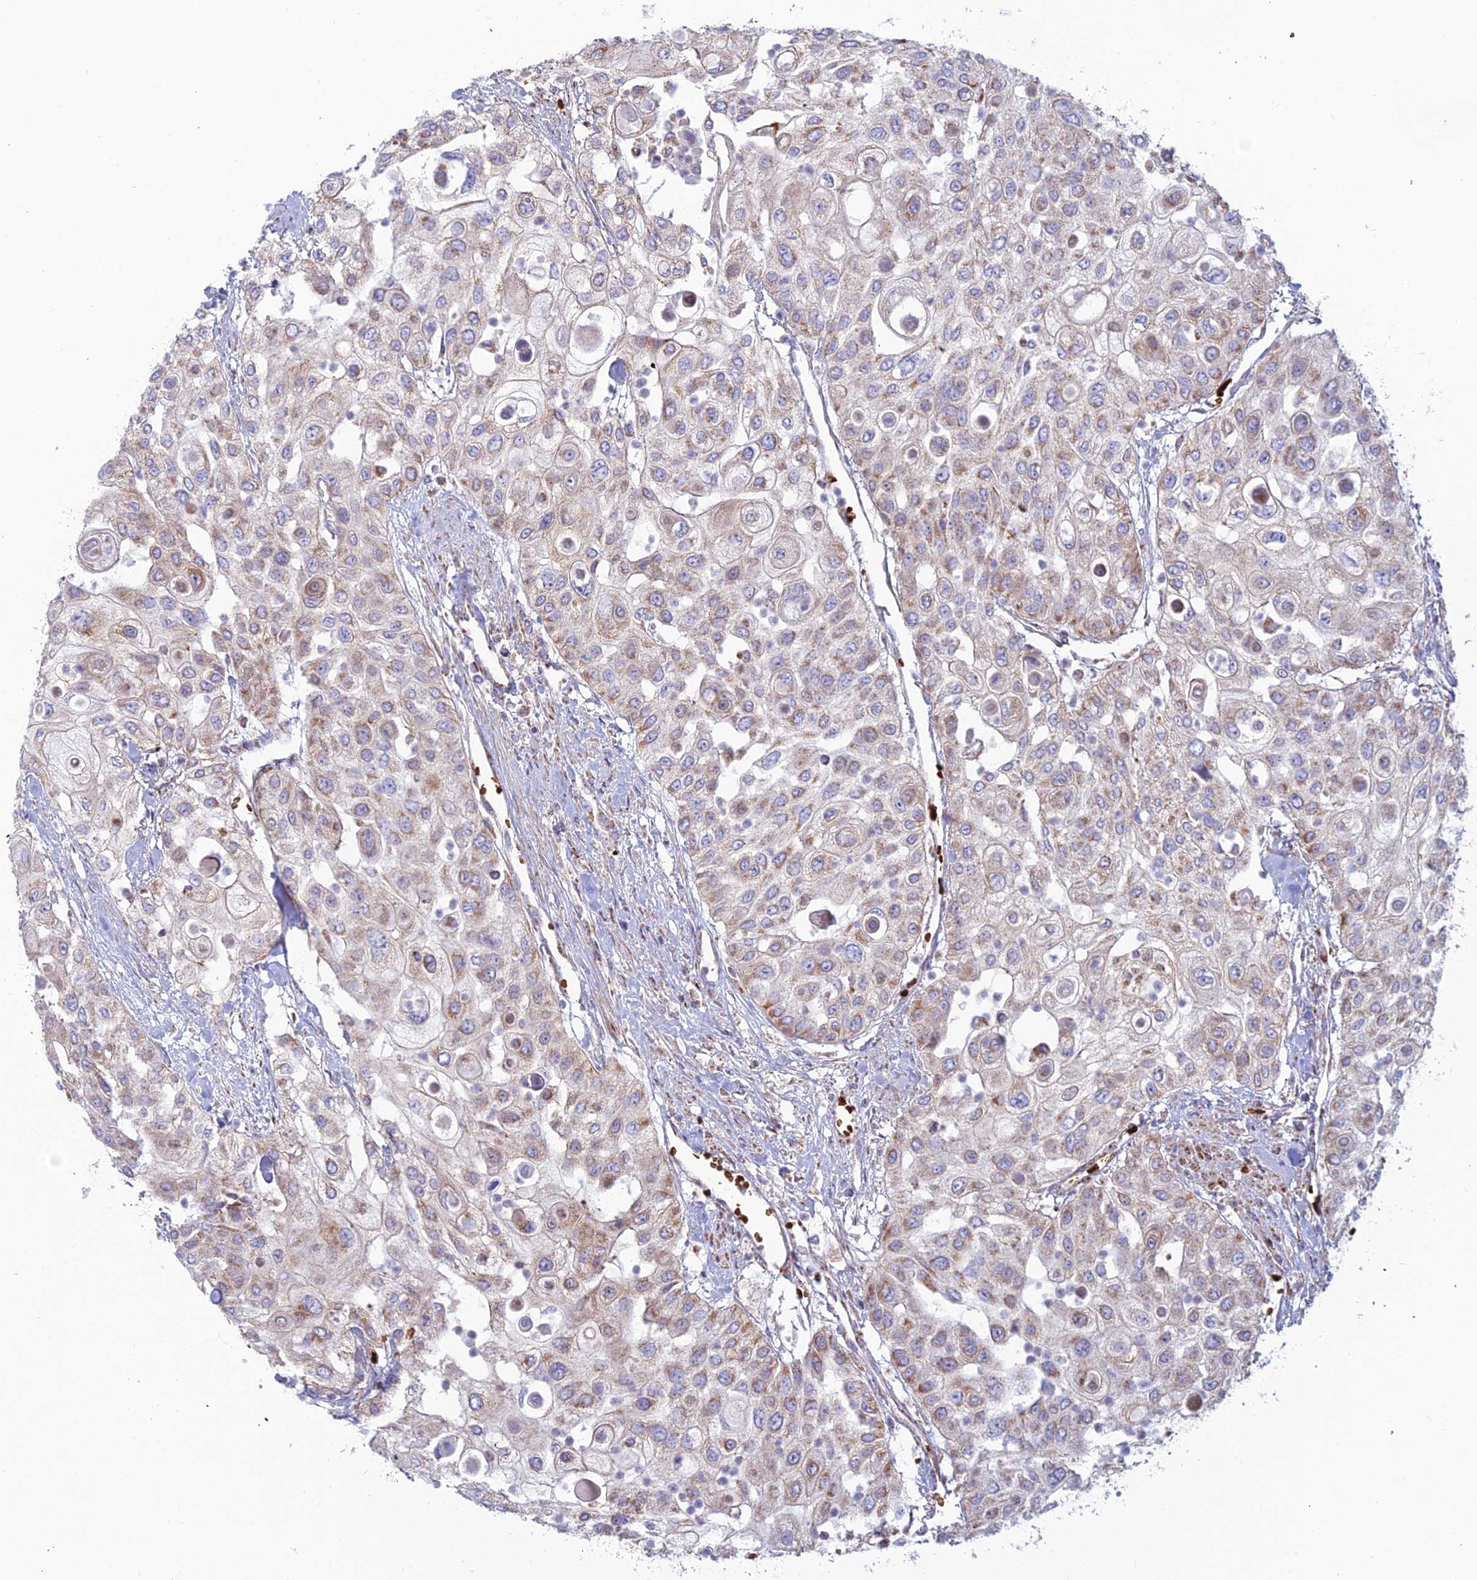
{"staining": {"intensity": "weak", "quantity": ">75%", "location": "cytoplasmic/membranous"}, "tissue": "urothelial cancer", "cell_type": "Tumor cells", "image_type": "cancer", "snomed": [{"axis": "morphology", "description": "Urothelial carcinoma, High grade"}, {"axis": "topography", "description": "Urinary bladder"}], "caption": "High-grade urothelial carcinoma was stained to show a protein in brown. There is low levels of weak cytoplasmic/membranous staining in approximately >75% of tumor cells.", "gene": "SLC35F4", "patient": {"sex": "female", "age": 79}}